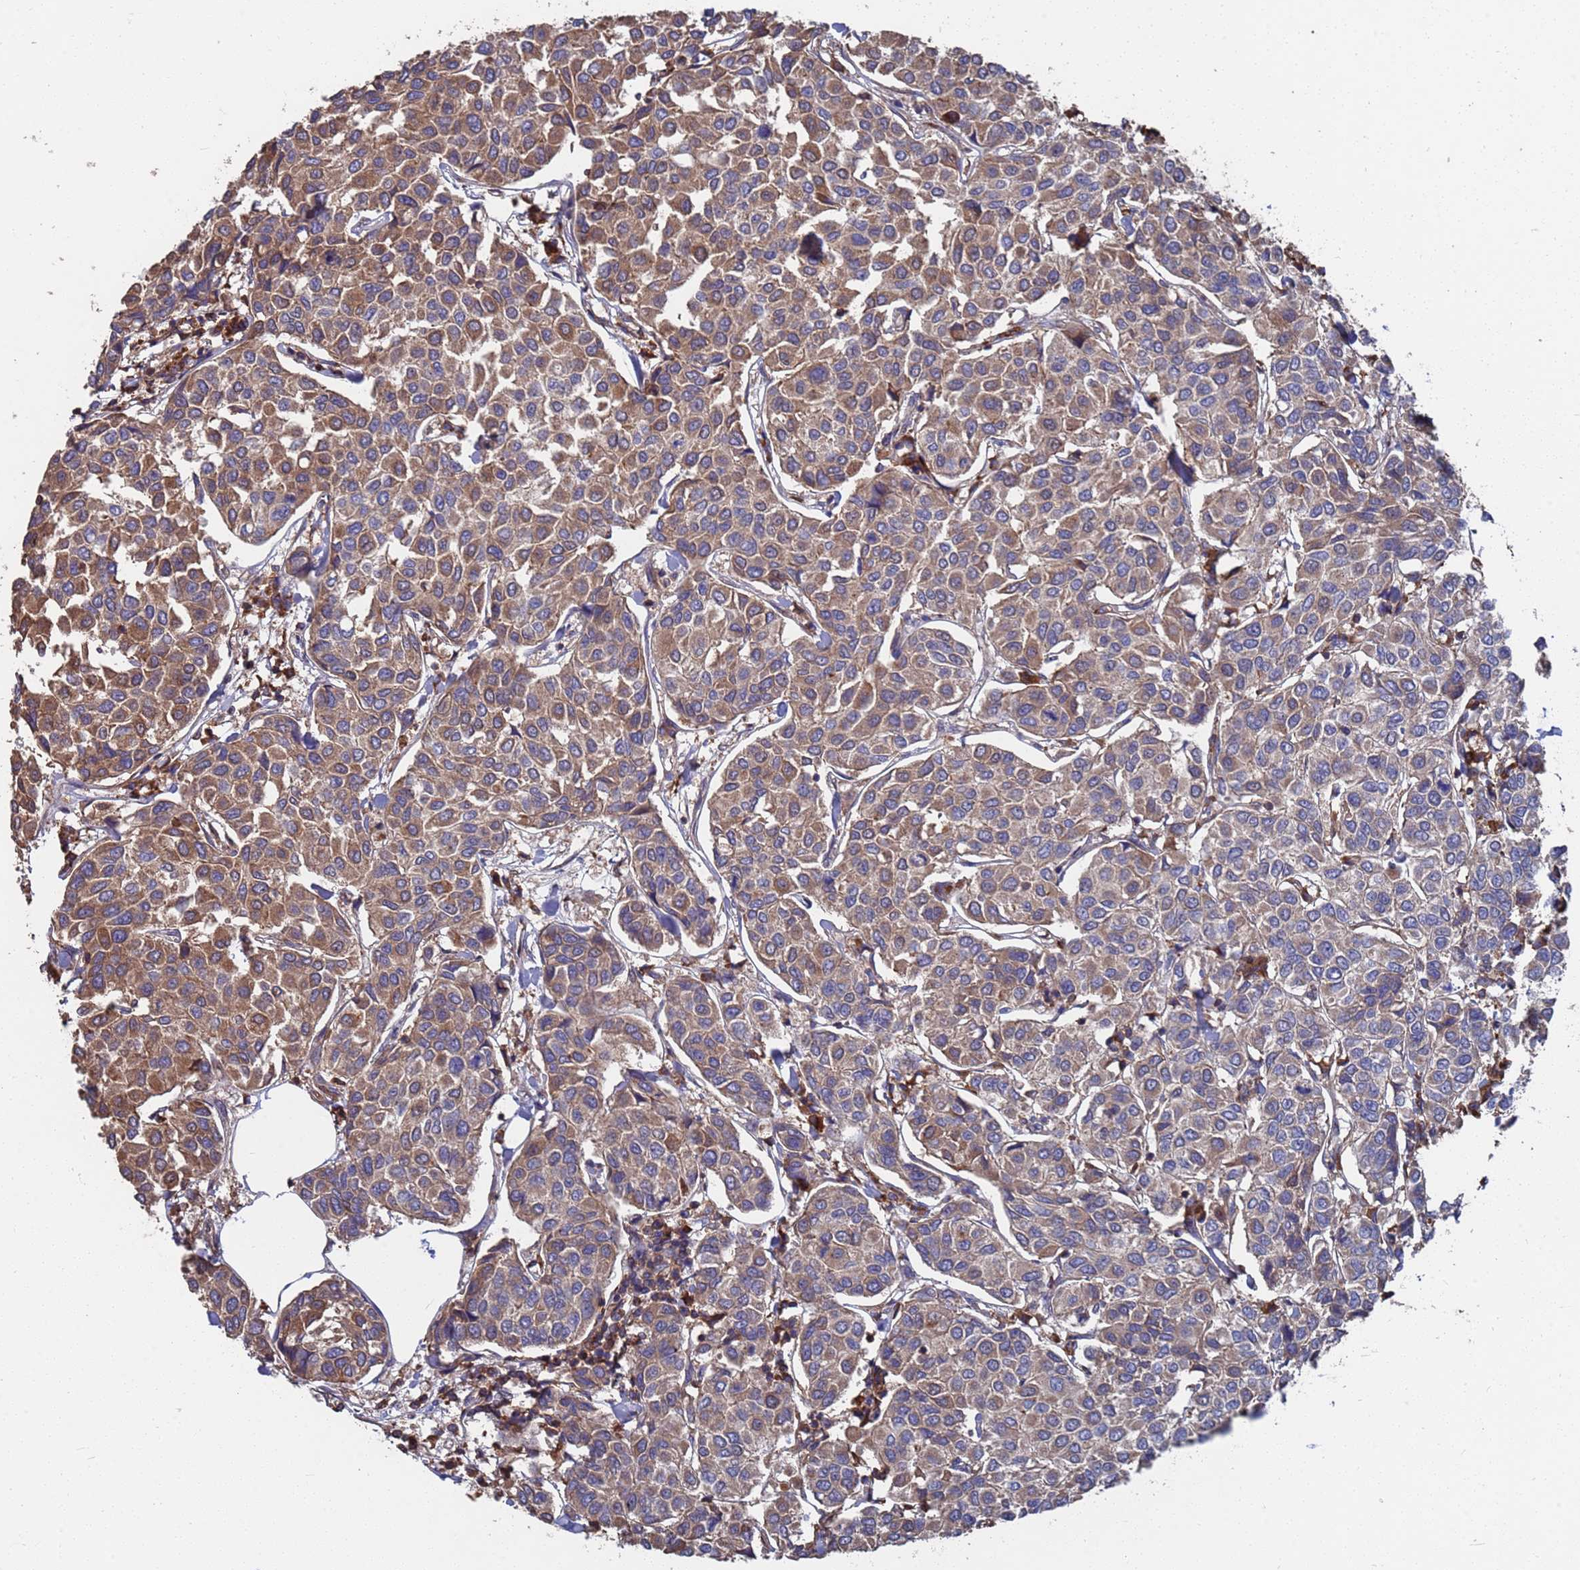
{"staining": {"intensity": "moderate", "quantity": ">75%", "location": "cytoplasmic/membranous"}, "tissue": "breast cancer", "cell_type": "Tumor cells", "image_type": "cancer", "snomed": [{"axis": "morphology", "description": "Duct carcinoma"}, {"axis": "topography", "description": "Breast"}], "caption": "Protein analysis of breast cancer (infiltrating ductal carcinoma) tissue reveals moderate cytoplasmic/membranous positivity in about >75% of tumor cells.", "gene": "PYCR1", "patient": {"sex": "female", "age": 55}}